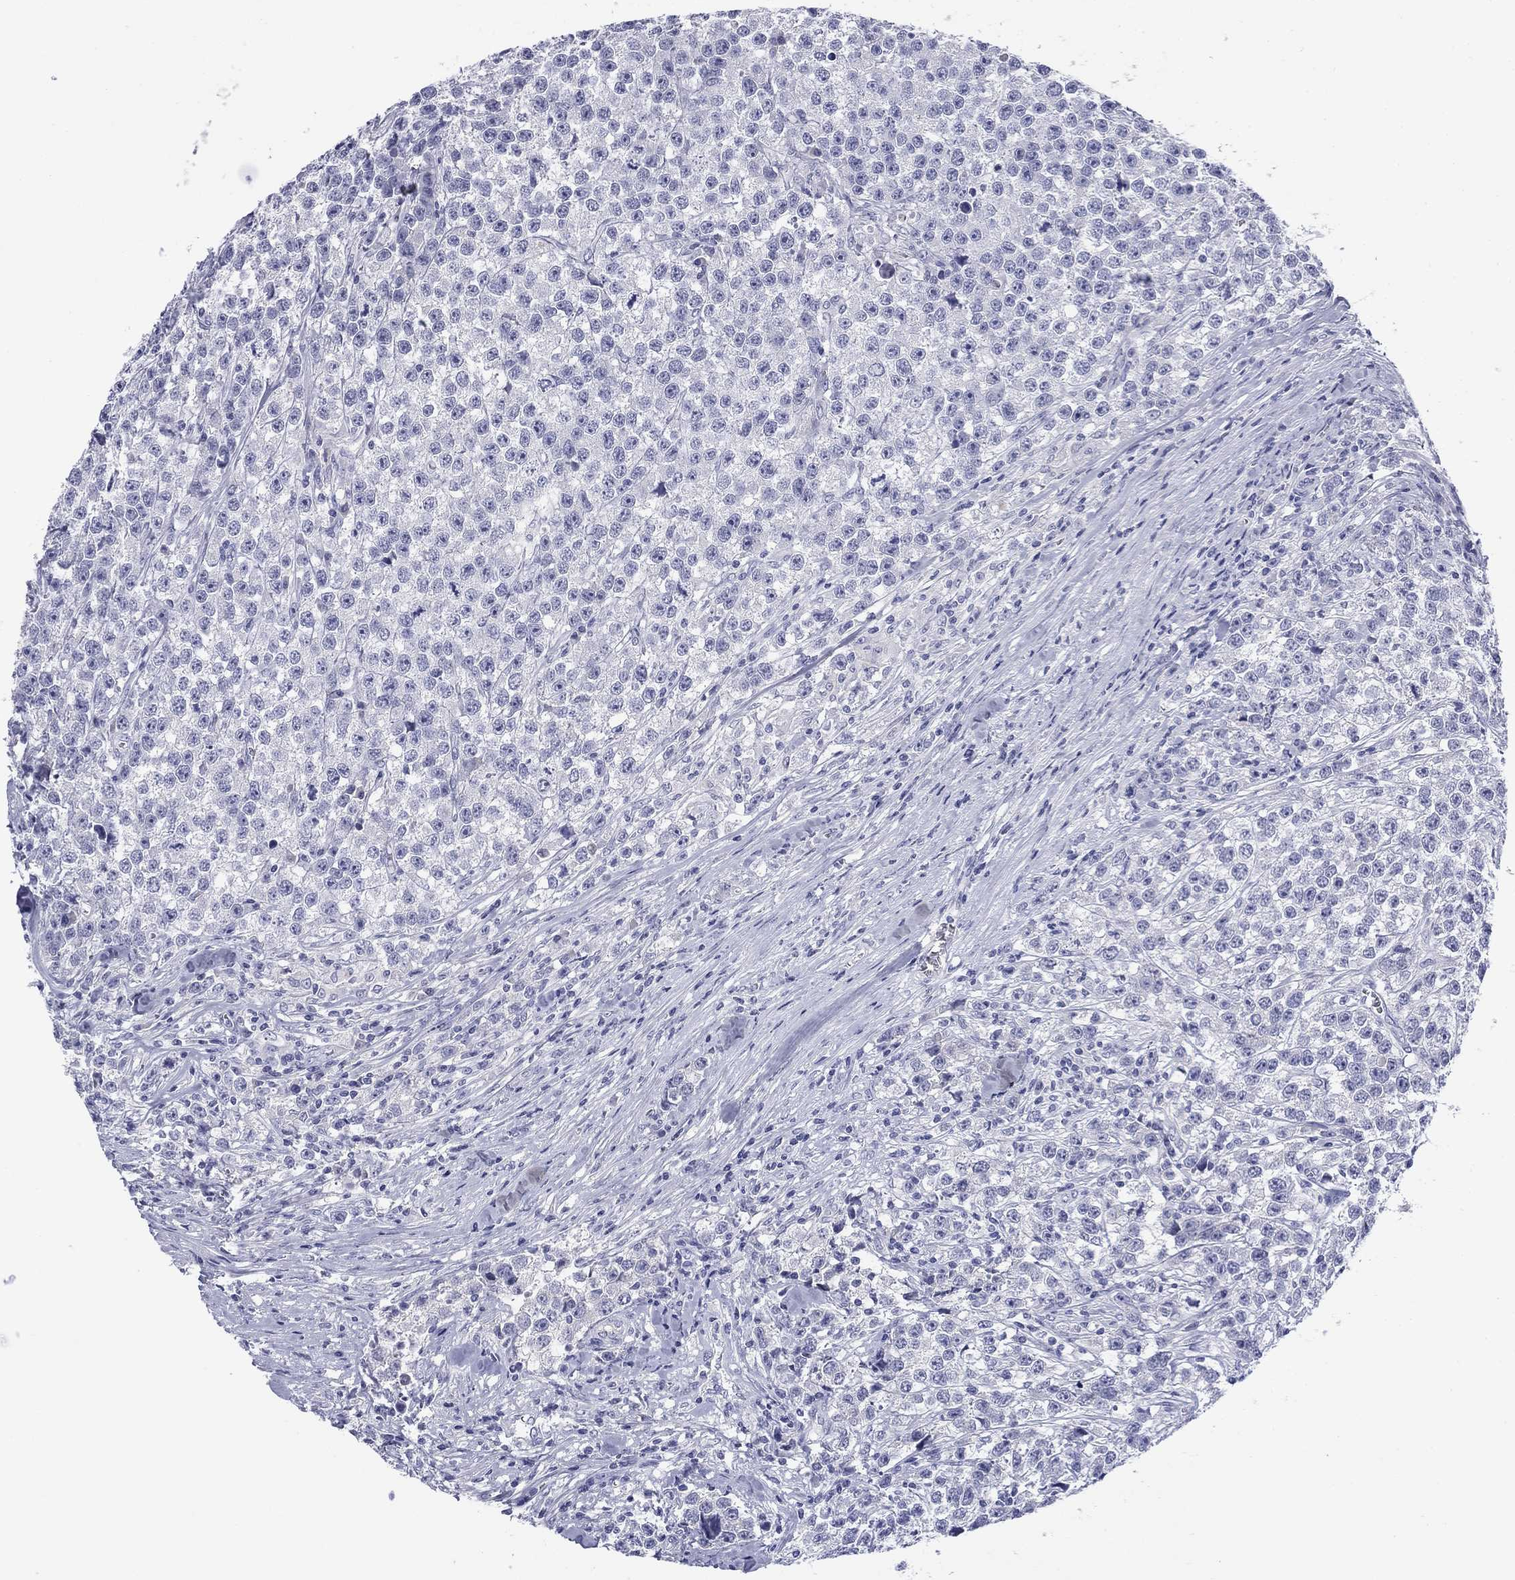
{"staining": {"intensity": "negative", "quantity": "none", "location": "none"}, "tissue": "testis cancer", "cell_type": "Tumor cells", "image_type": "cancer", "snomed": [{"axis": "morphology", "description": "Seminoma, NOS"}, {"axis": "topography", "description": "Testis"}], "caption": "Immunohistochemical staining of seminoma (testis) displays no significant positivity in tumor cells.", "gene": "ABCC2", "patient": {"sex": "male", "age": 59}}